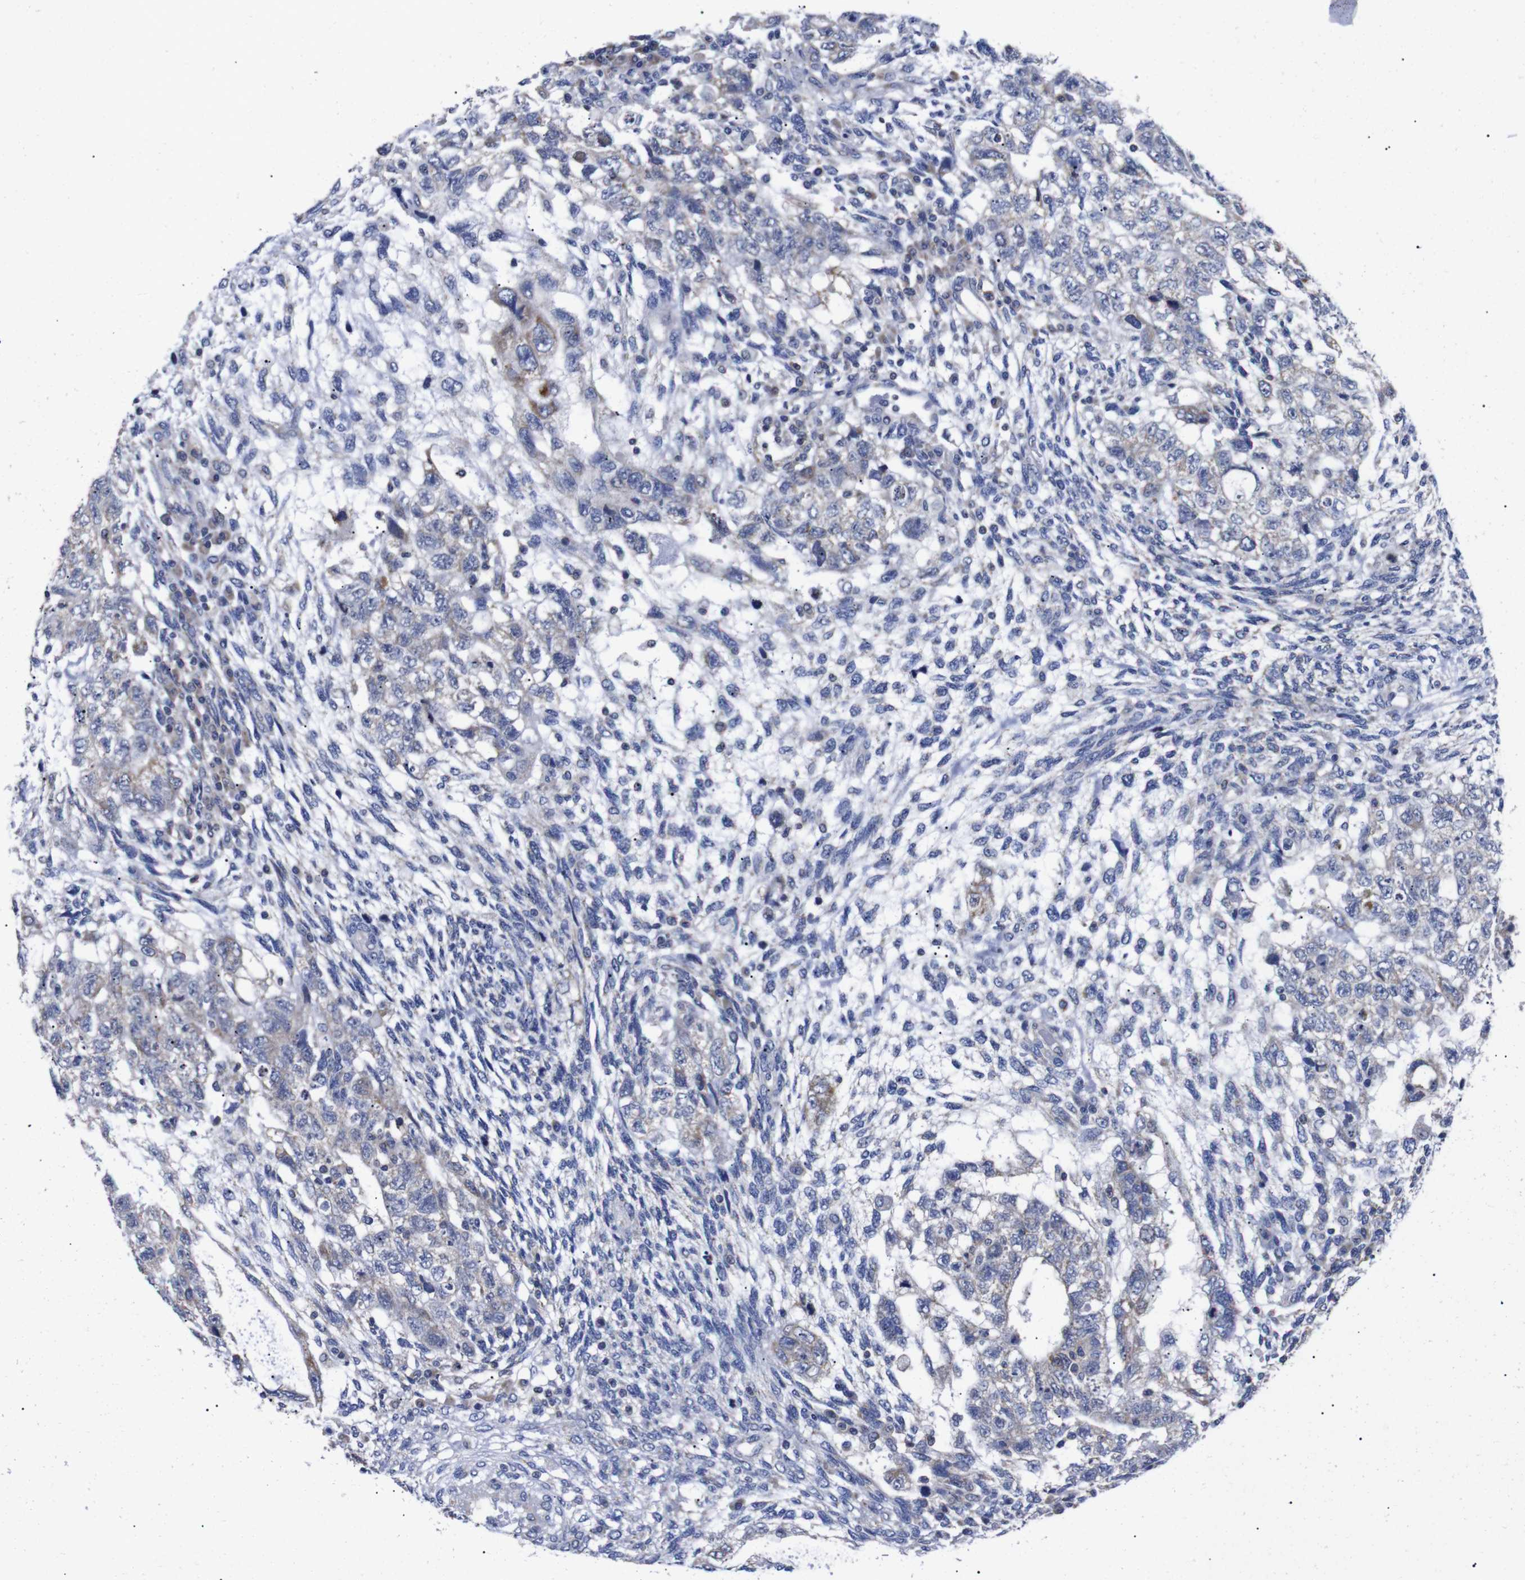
{"staining": {"intensity": "negative", "quantity": "none", "location": "none"}, "tissue": "testis cancer", "cell_type": "Tumor cells", "image_type": "cancer", "snomed": [{"axis": "morphology", "description": "Normal tissue, NOS"}, {"axis": "morphology", "description": "Carcinoma, Embryonal, NOS"}, {"axis": "topography", "description": "Testis"}], "caption": "This is a image of immunohistochemistry (IHC) staining of testis cancer (embryonal carcinoma), which shows no positivity in tumor cells.", "gene": "OPN3", "patient": {"sex": "male", "age": 36}}